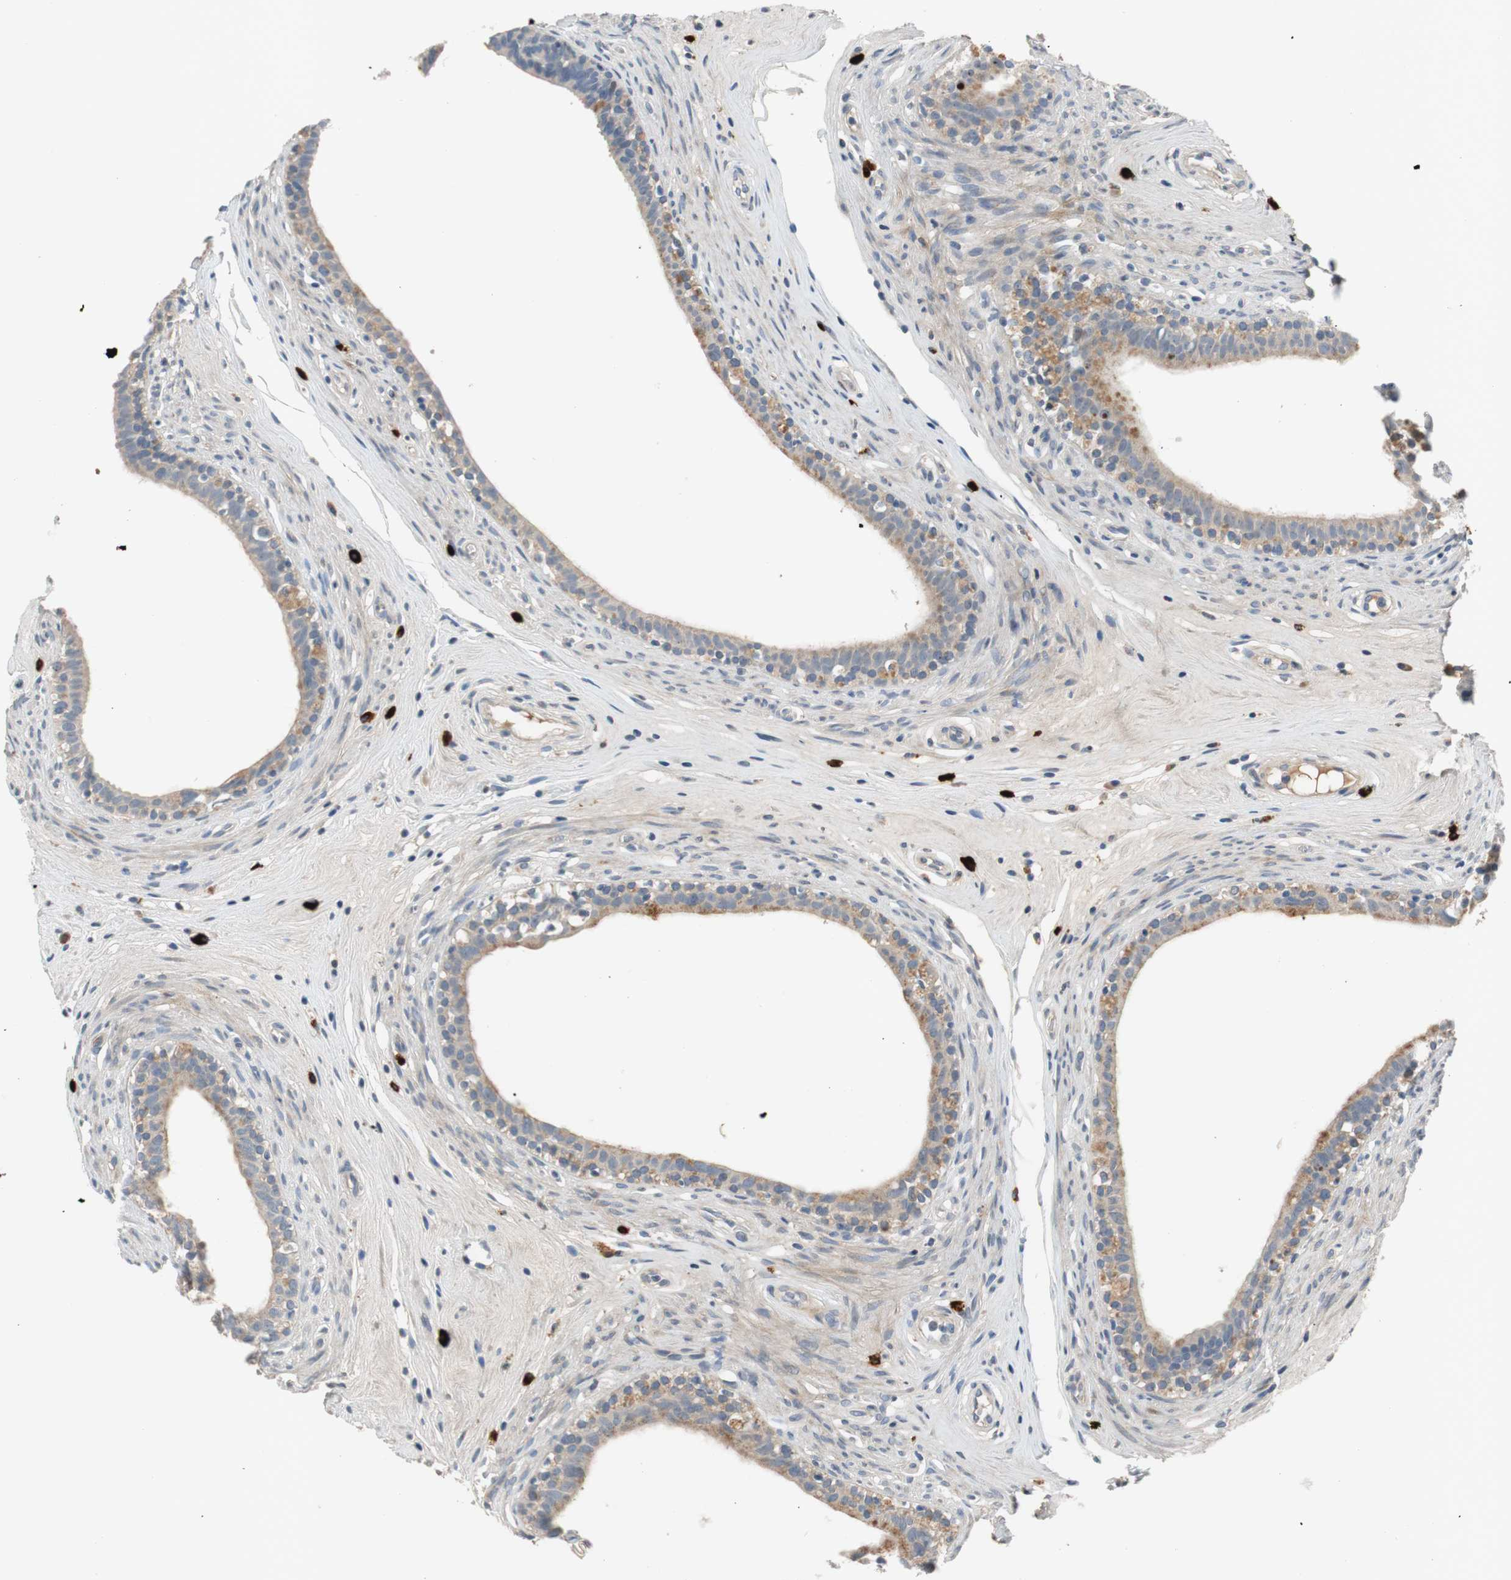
{"staining": {"intensity": "weak", "quantity": "25%-75%", "location": "cytoplasmic/membranous"}, "tissue": "epididymis", "cell_type": "Glandular cells", "image_type": "normal", "snomed": [{"axis": "morphology", "description": "Normal tissue, NOS"}, {"axis": "morphology", "description": "Inflammation, NOS"}, {"axis": "topography", "description": "Epididymis"}], "caption": "DAB (3,3'-diaminobenzidine) immunohistochemical staining of unremarkable epididymis displays weak cytoplasmic/membranous protein staining in approximately 25%-75% of glandular cells.", "gene": "COL12A1", "patient": {"sex": "male", "age": 84}}